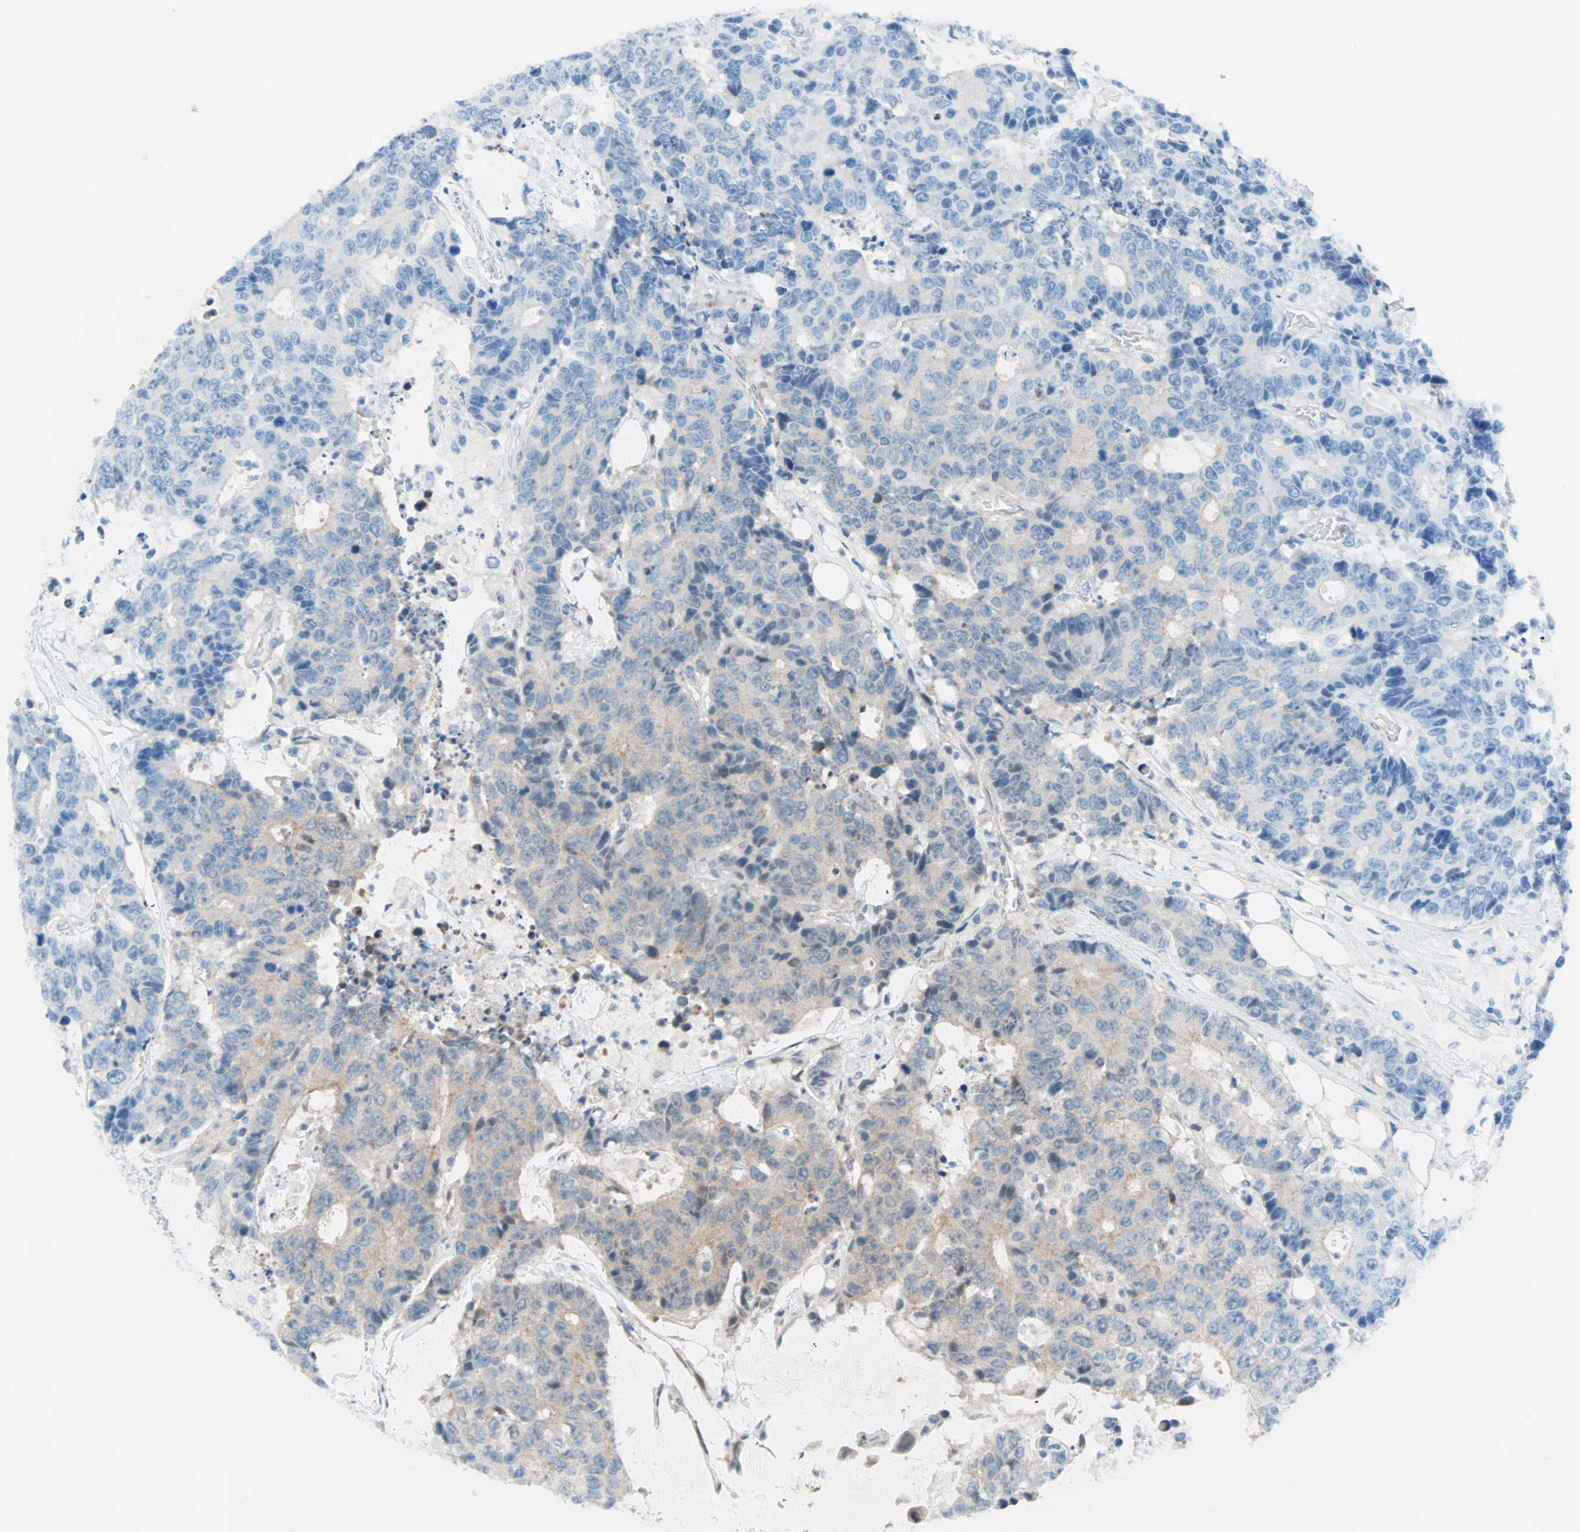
{"staining": {"intensity": "weak", "quantity": "25%-75%", "location": "cytoplasmic/membranous"}, "tissue": "colorectal cancer", "cell_type": "Tumor cells", "image_type": "cancer", "snomed": [{"axis": "morphology", "description": "Adenocarcinoma, NOS"}, {"axis": "topography", "description": "Colon"}], "caption": "Colorectal adenocarcinoma stained for a protein demonstrates weak cytoplasmic/membranous positivity in tumor cells.", "gene": "HECW1", "patient": {"sex": "female", "age": 86}}